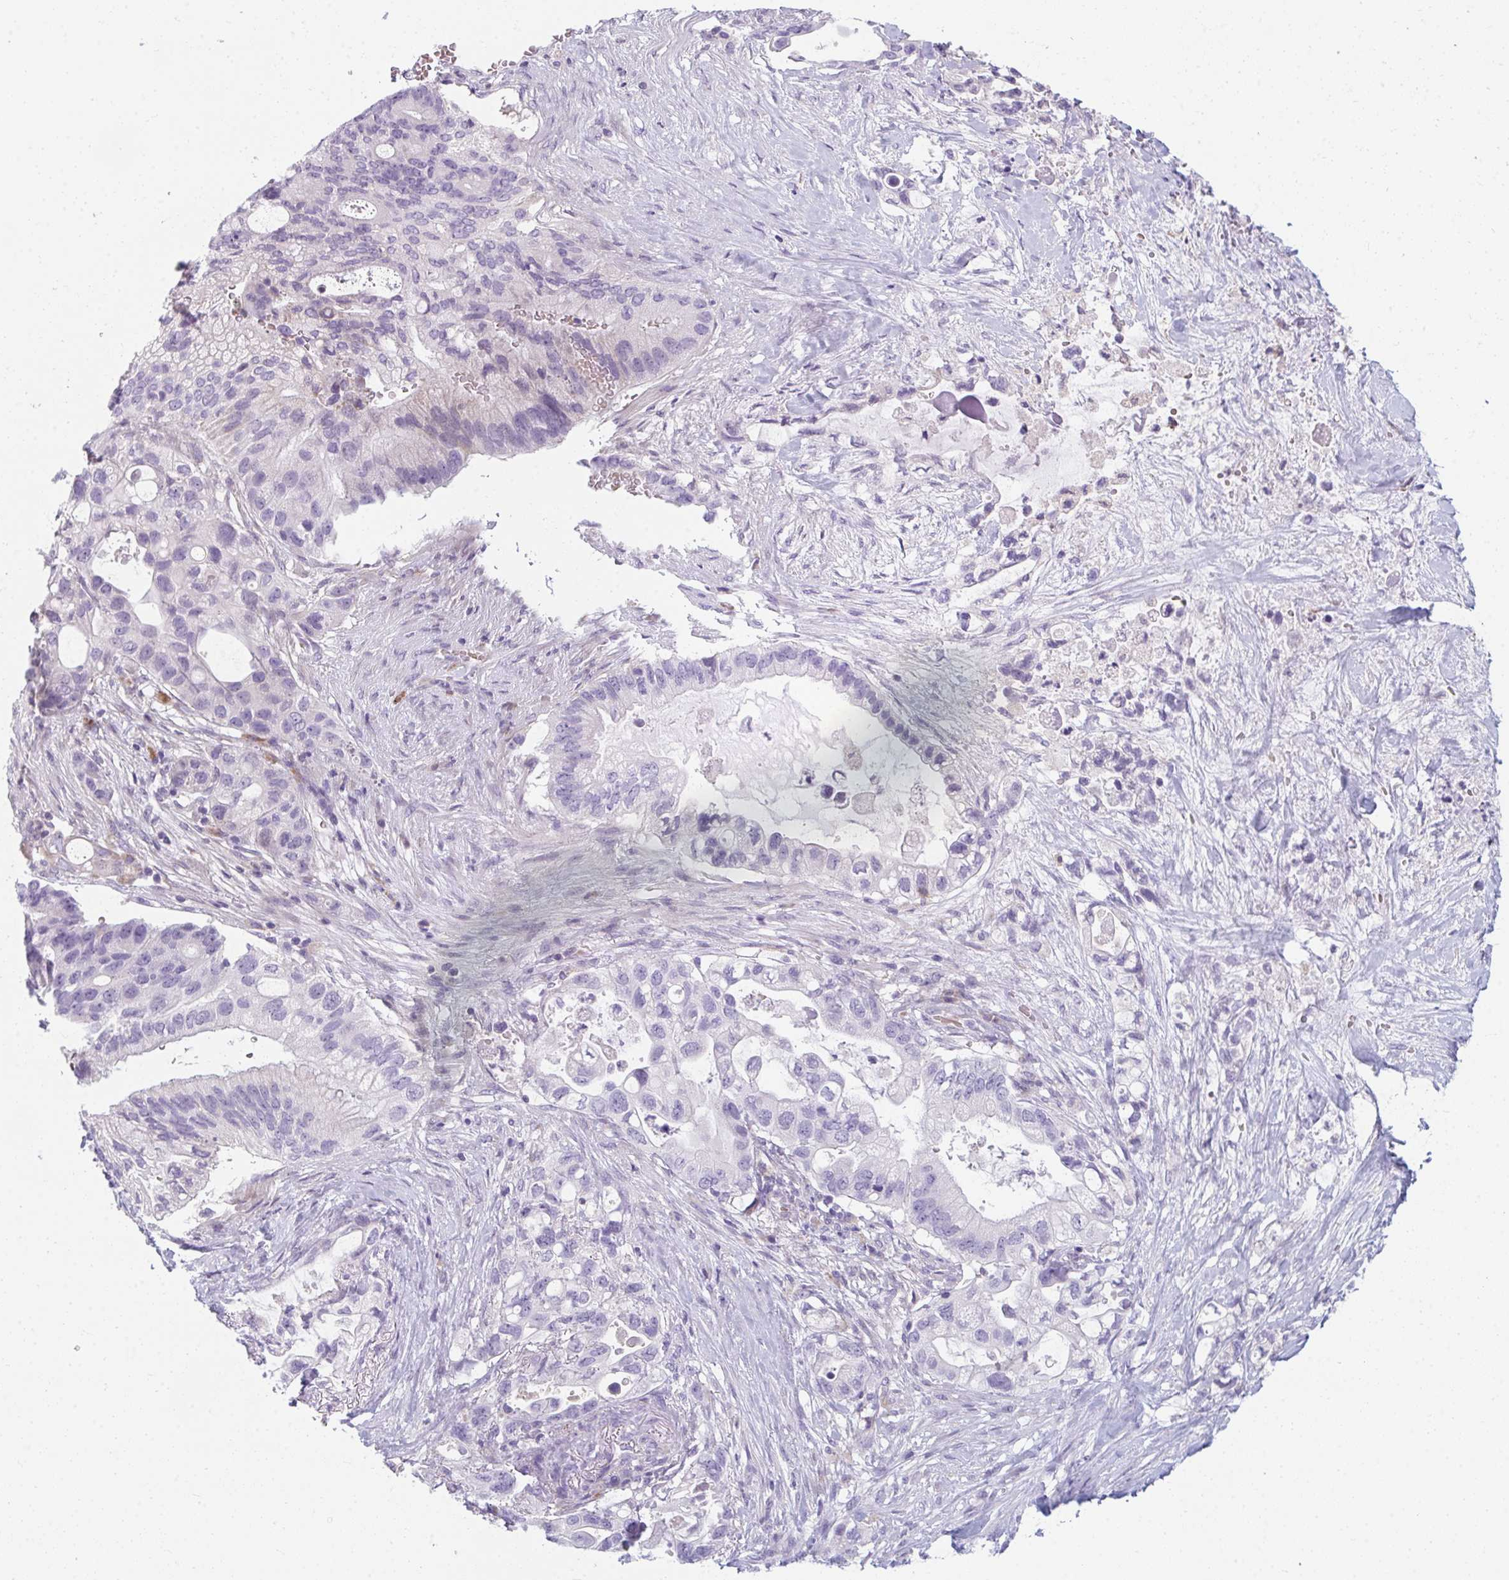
{"staining": {"intensity": "negative", "quantity": "none", "location": "none"}, "tissue": "pancreatic cancer", "cell_type": "Tumor cells", "image_type": "cancer", "snomed": [{"axis": "morphology", "description": "Adenocarcinoma, NOS"}, {"axis": "topography", "description": "Pancreas"}], "caption": "Tumor cells show no significant expression in pancreatic adenocarcinoma. (Stains: DAB (3,3'-diaminobenzidine) IHC with hematoxylin counter stain, Microscopy: brightfield microscopy at high magnification).", "gene": "EIF1AD", "patient": {"sex": "female", "age": 72}}